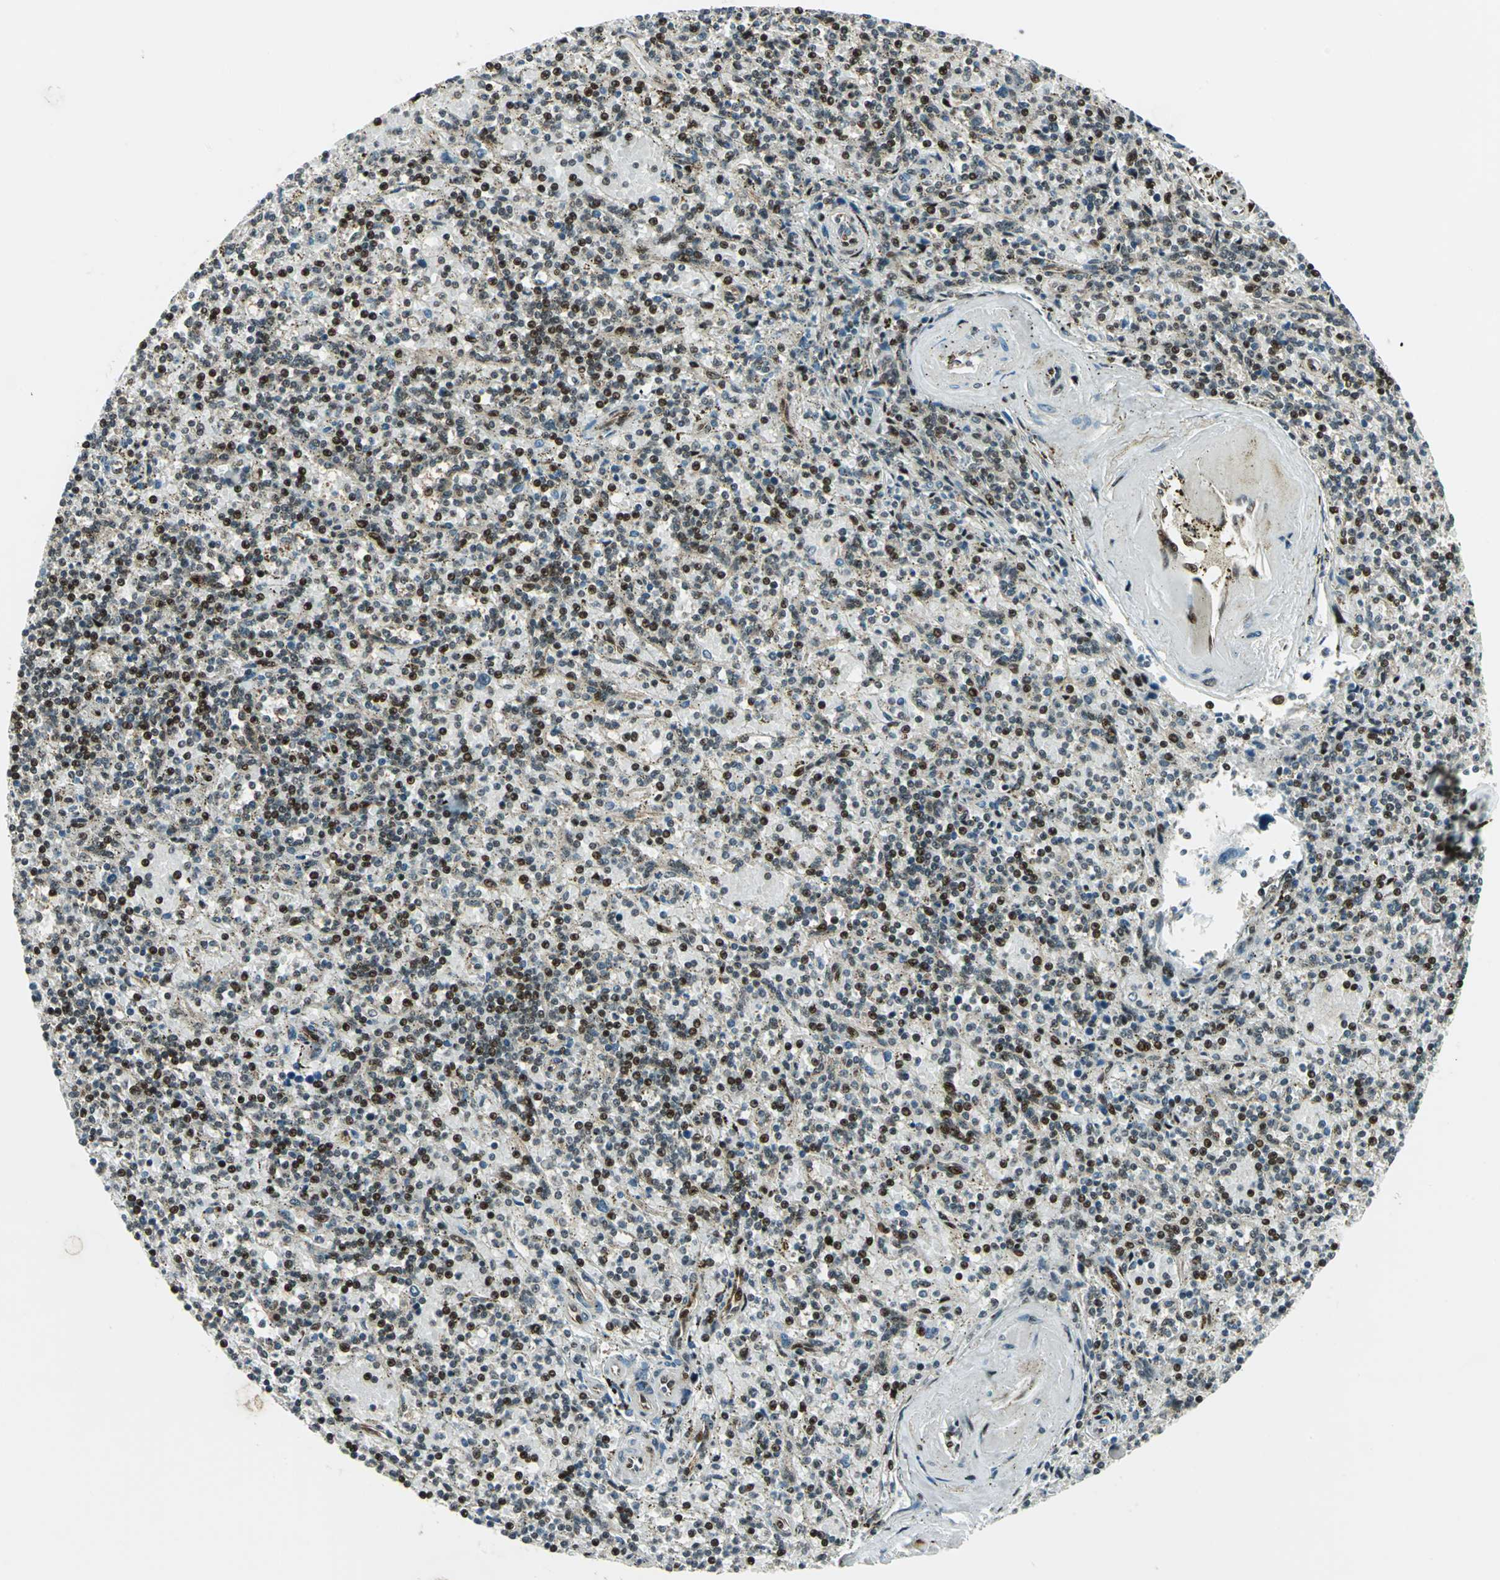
{"staining": {"intensity": "strong", "quantity": "25%-75%", "location": "cytoplasmic/membranous,nuclear"}, "tissue": "lymphoma", "cell_type": "Tumor cells", "image_type": "cancer", "snomed": [{"axis": "morphology", "description": "Malignant lymphoma, non-Hodgkin's type, Low grade"}, {"axis": "topography", "description": "Spleen"}], "caption": "Low-grade malignant lymphoma, non-Hodgkin's type stained with a protein marker displays strong staining in tumor cells.", "gene": "COPS5", "patient": {"sex": "male", "age": 73}}